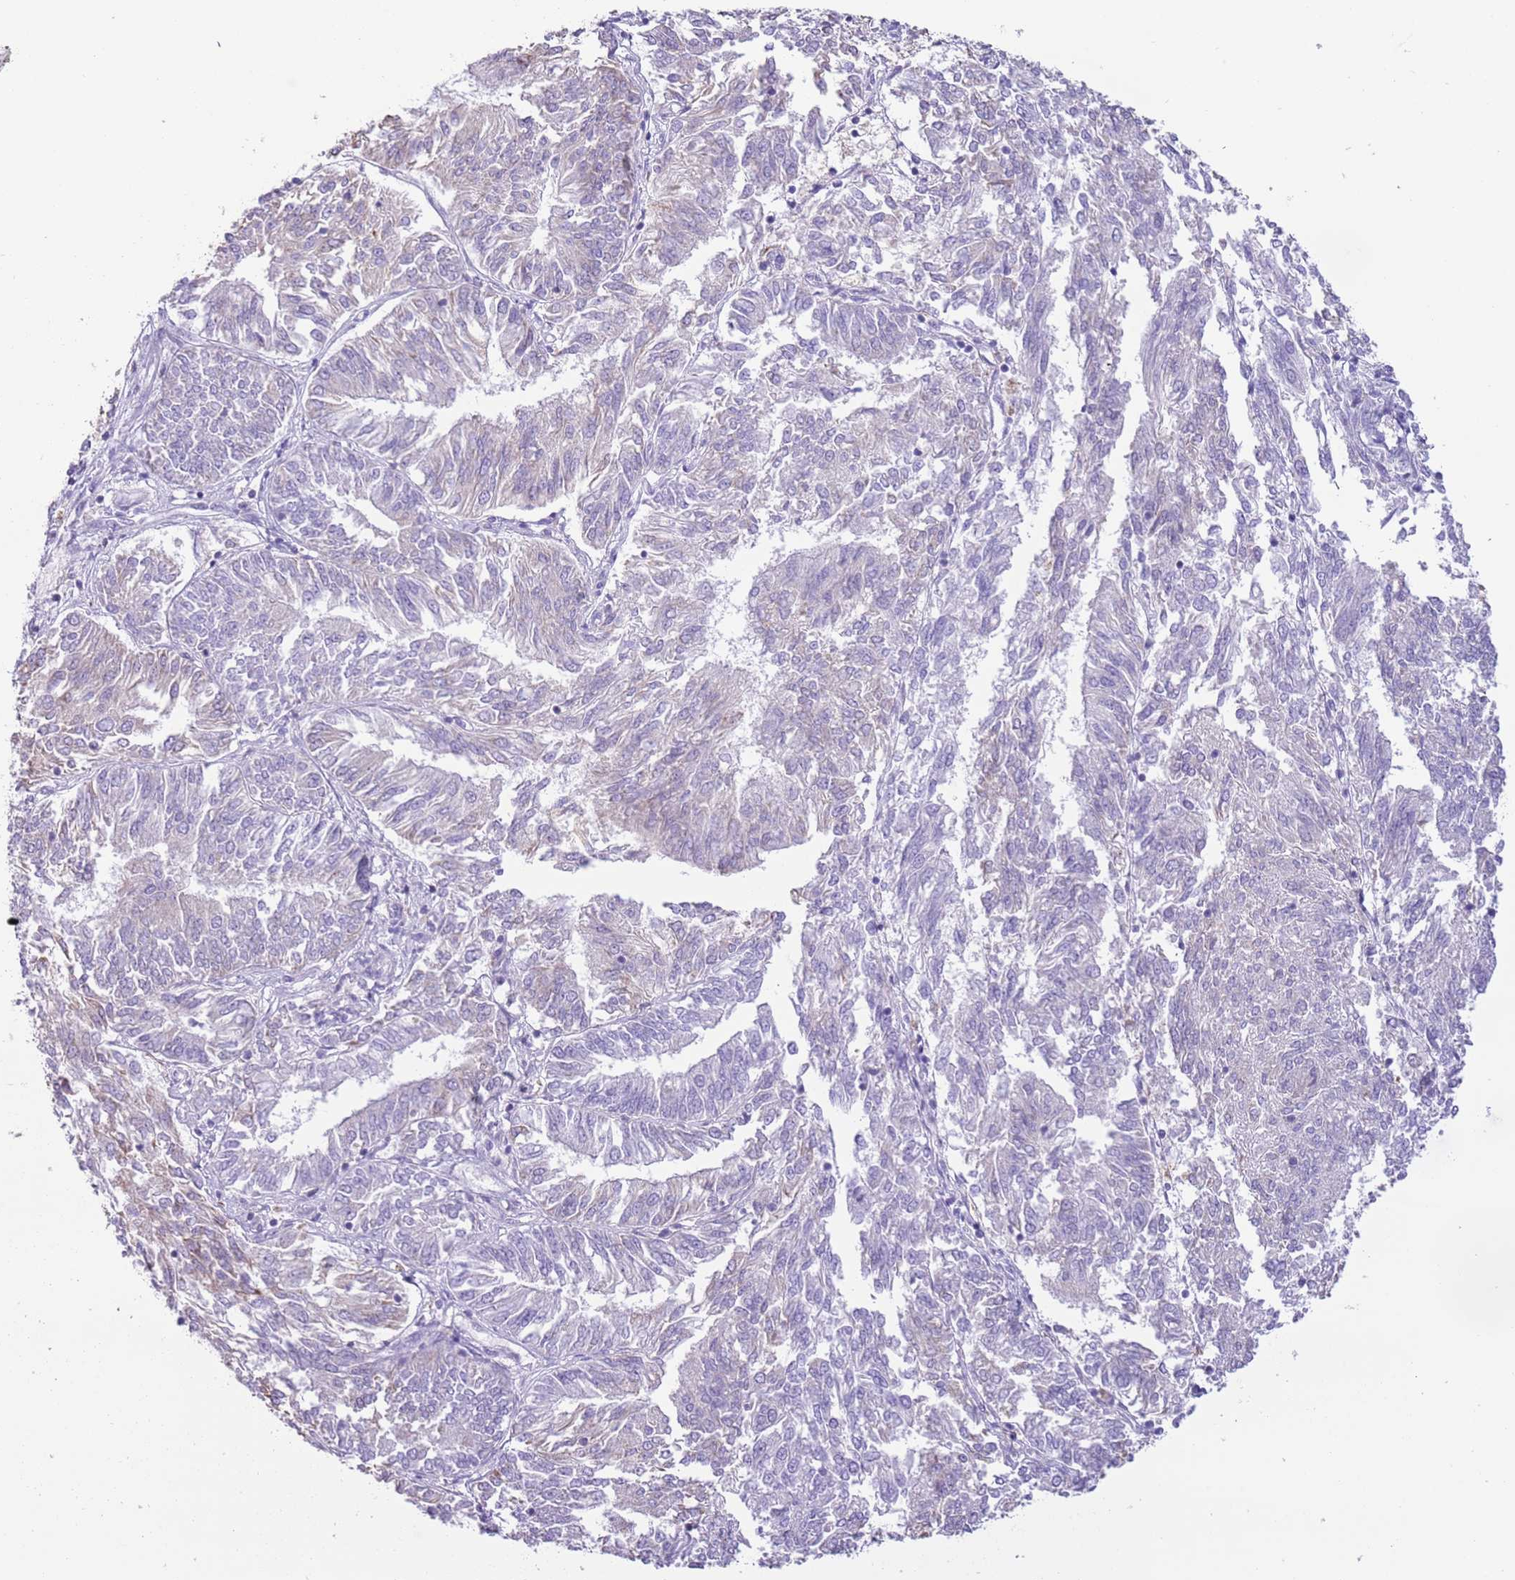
{"staining": {"intensity": "negative", "quantity": "none", "location": "none"}, "tissue": "endometrial cancer", "cell_type": "Tumor cells", "image_type": "cancer", "snomed": [{"axis": "morphology", "description": "Adenocarcinoma, NOS"}, {"axis": "topography", "description": "Endometrium"}], "caption": "This is an IHC image of human adenocarcinoma (endometrial). There is no positivity in tumor cells.", "gene": "ZNF697", "patient": {"sex": "female", "age": 58}}